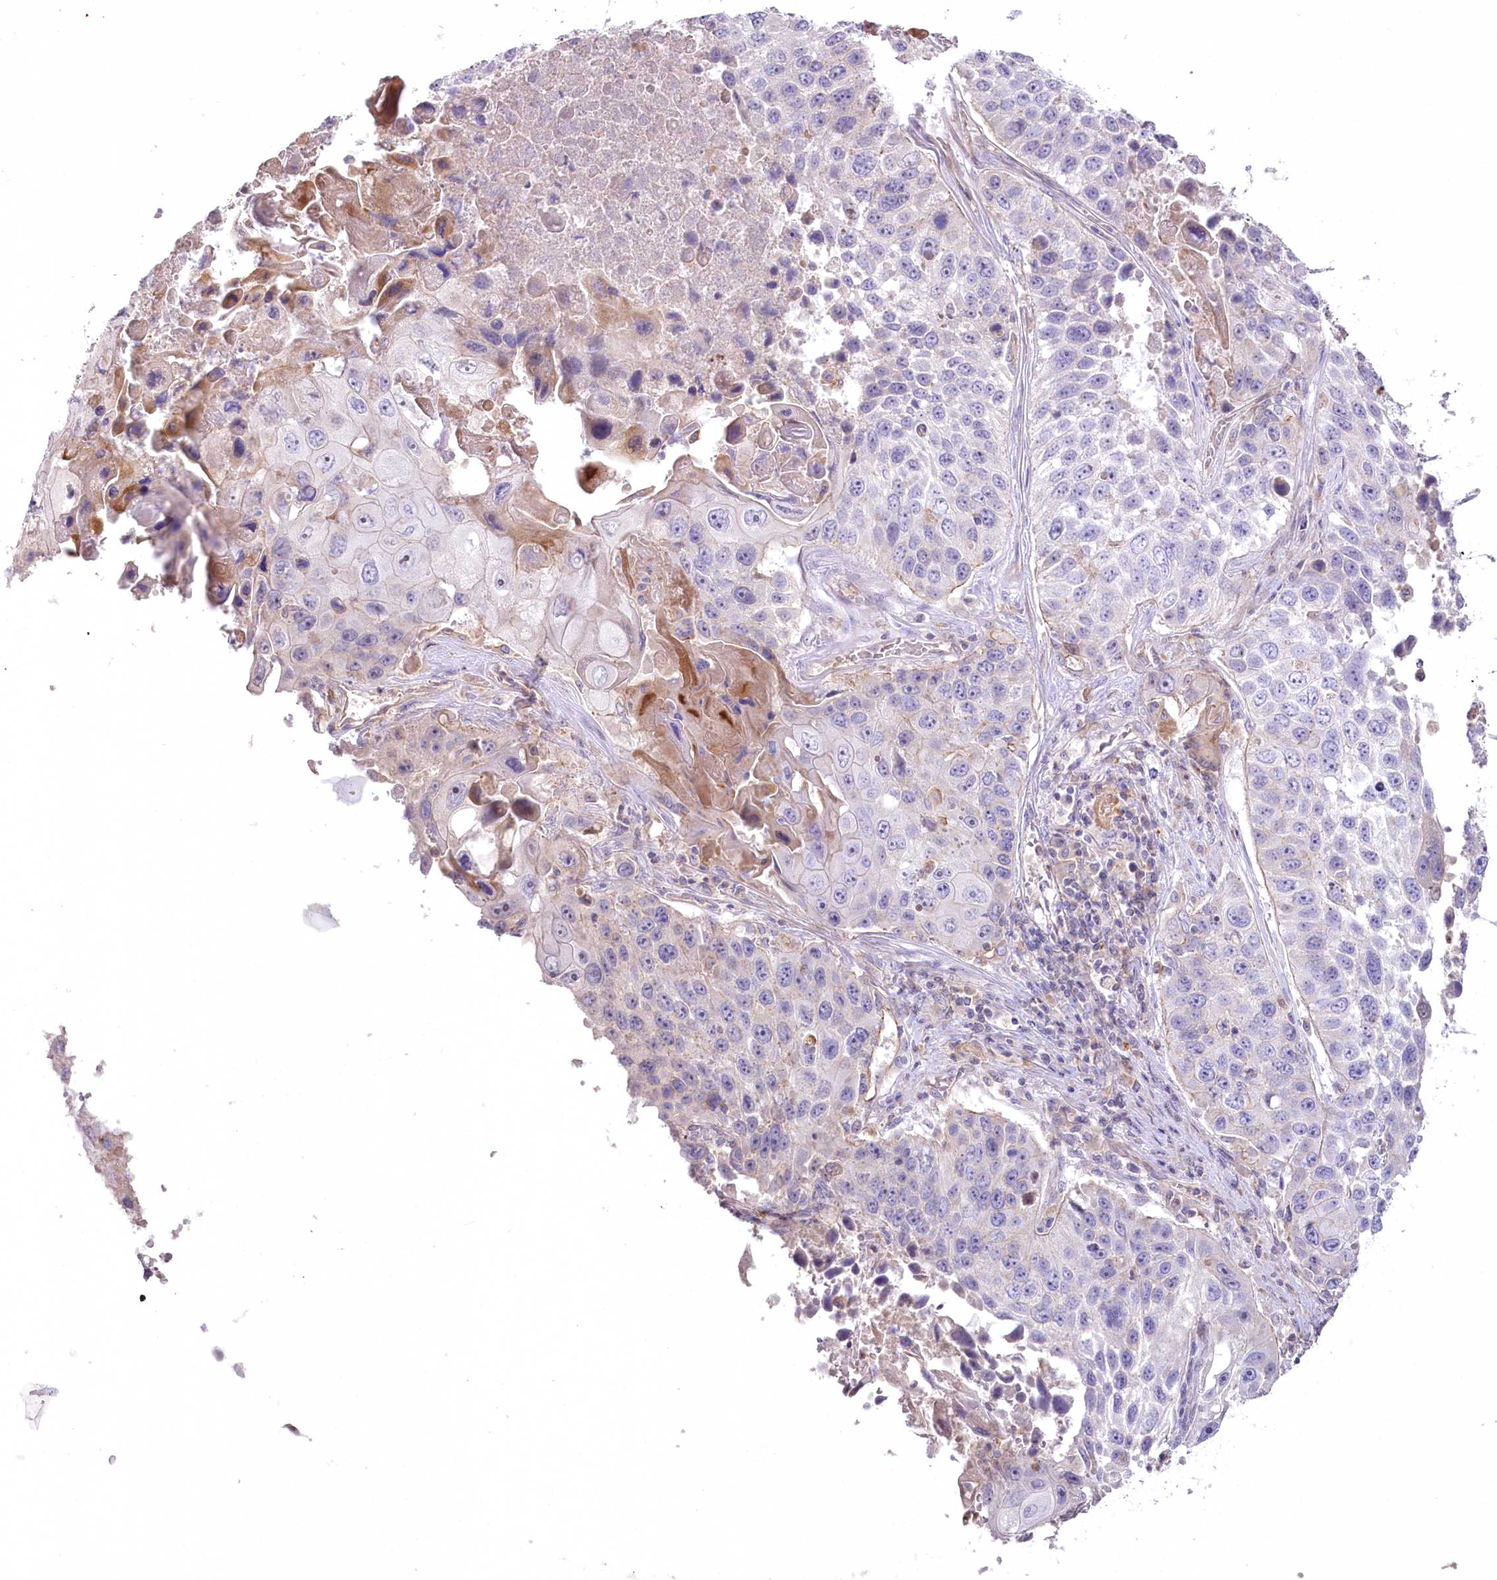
{"staining": {"intensity": "negative", "quantity": "none", "location": "none"}, "tissue": "lung cancer", "cell_type": "Tumor cells", "image_type": "cancer", "snomed": [{"axis": "morphology", "description": "Squamous cell carcinoma, NOS"}, {"axis": "topography", "description": "Lung"}], "caption": "Protein analysis of squamous cell carcinoma (lung) displays no significant staining in tumor cells.", "gene": "SLC6A11", "patient": {"sex": "male", "age": 61}}